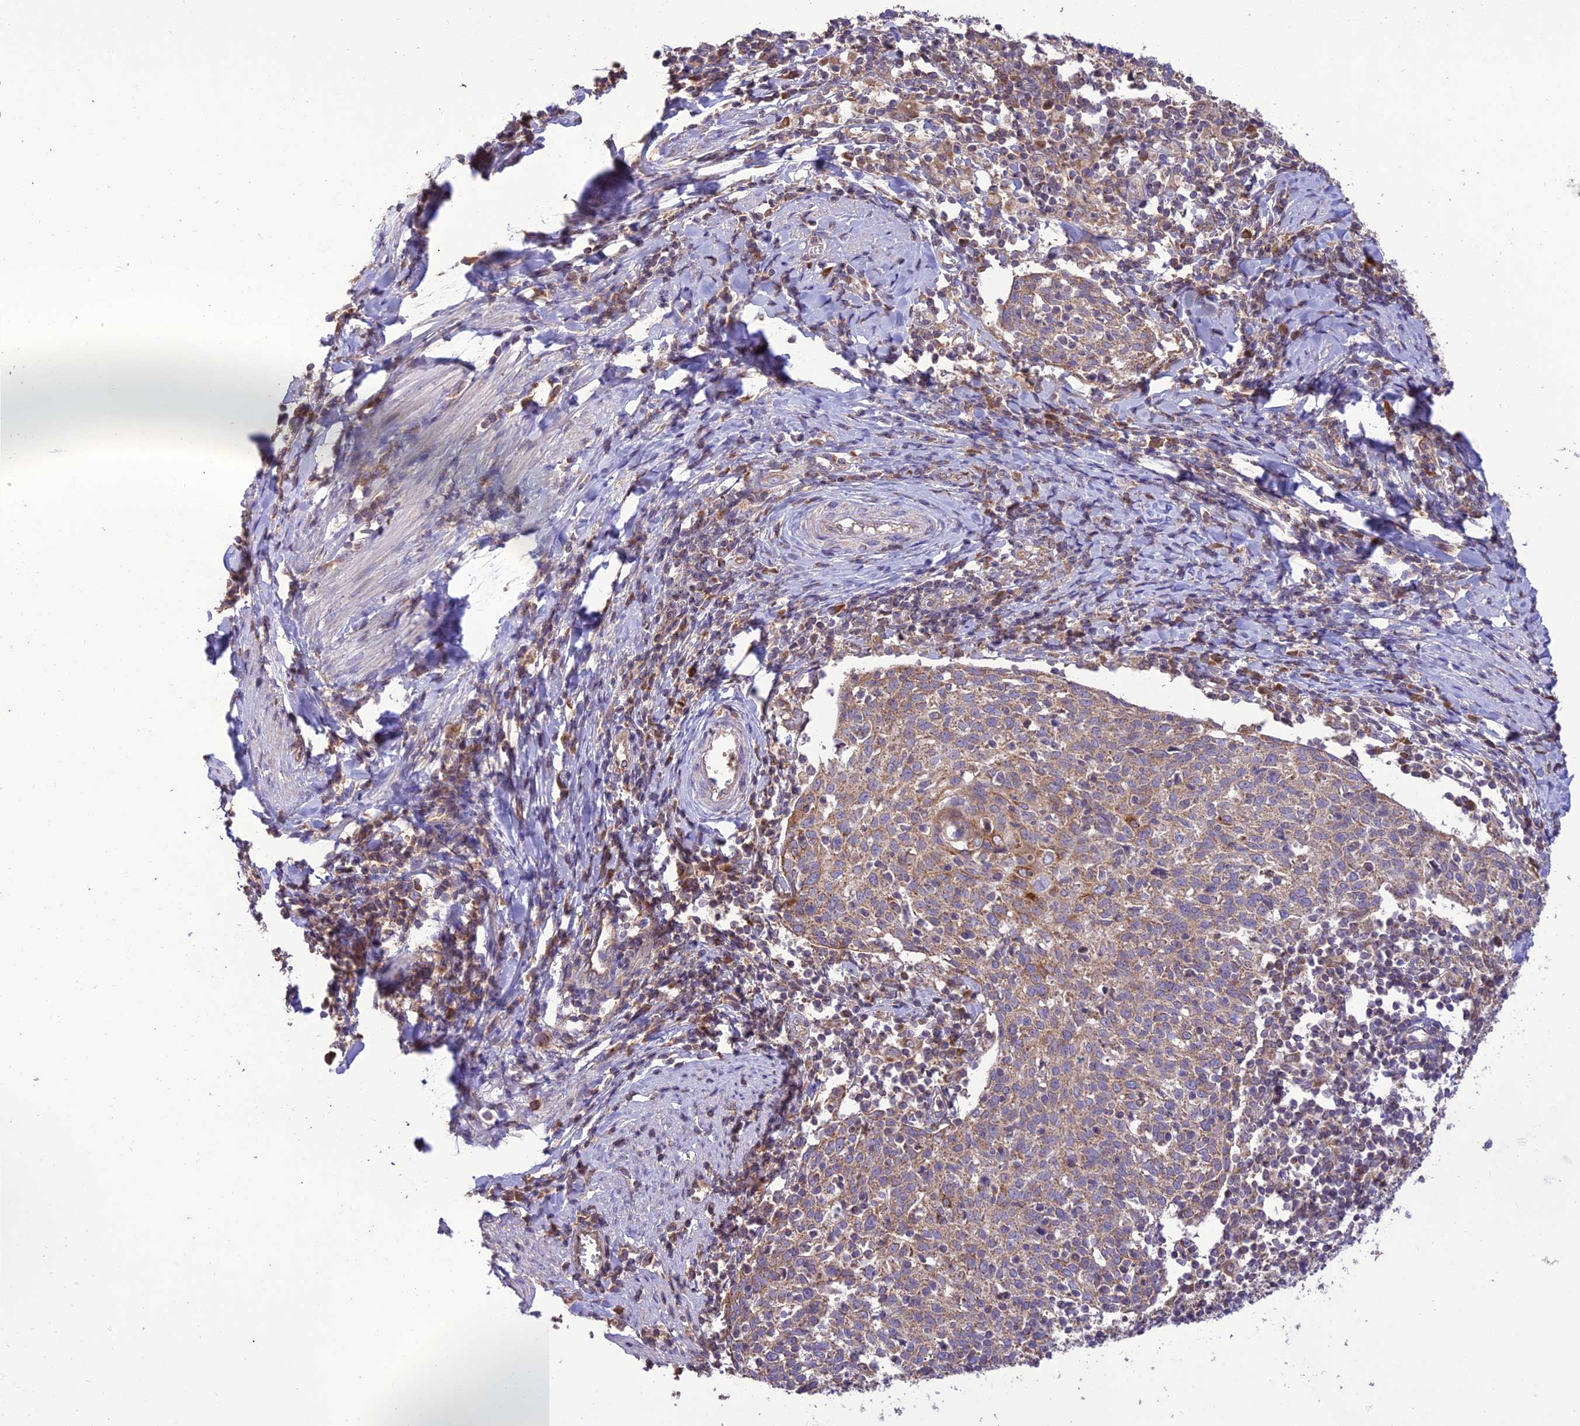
{"staining": {"intensity": "moderate", "quantity": ">75%", "location": "cytoplasmic/membranous"}, "tissue": "cervical cancer", "cell_type": "Tumor cells", "image_type": "cancer", "snomed": [{"axis": "morphology", "description": "Squamous cell carcinoma, NOS"}, {"axis": "topography", "description": "Cervix"}], "caption": "An IHC photomicrograph of tumor tissue is shown. Protein staining in brown highlights moderate cytoplasmic/membranous positivity in cervical cancer (squamous cell carcinoma) within tumor cells. The staining was performed using DAB to visualize the protein expression in brown, while the nuclei were stained in blue with hematoxylin (Magnification: 20x).", "gene": "NDUFAF1", "patient": {"sex": "female", "age": 52}}